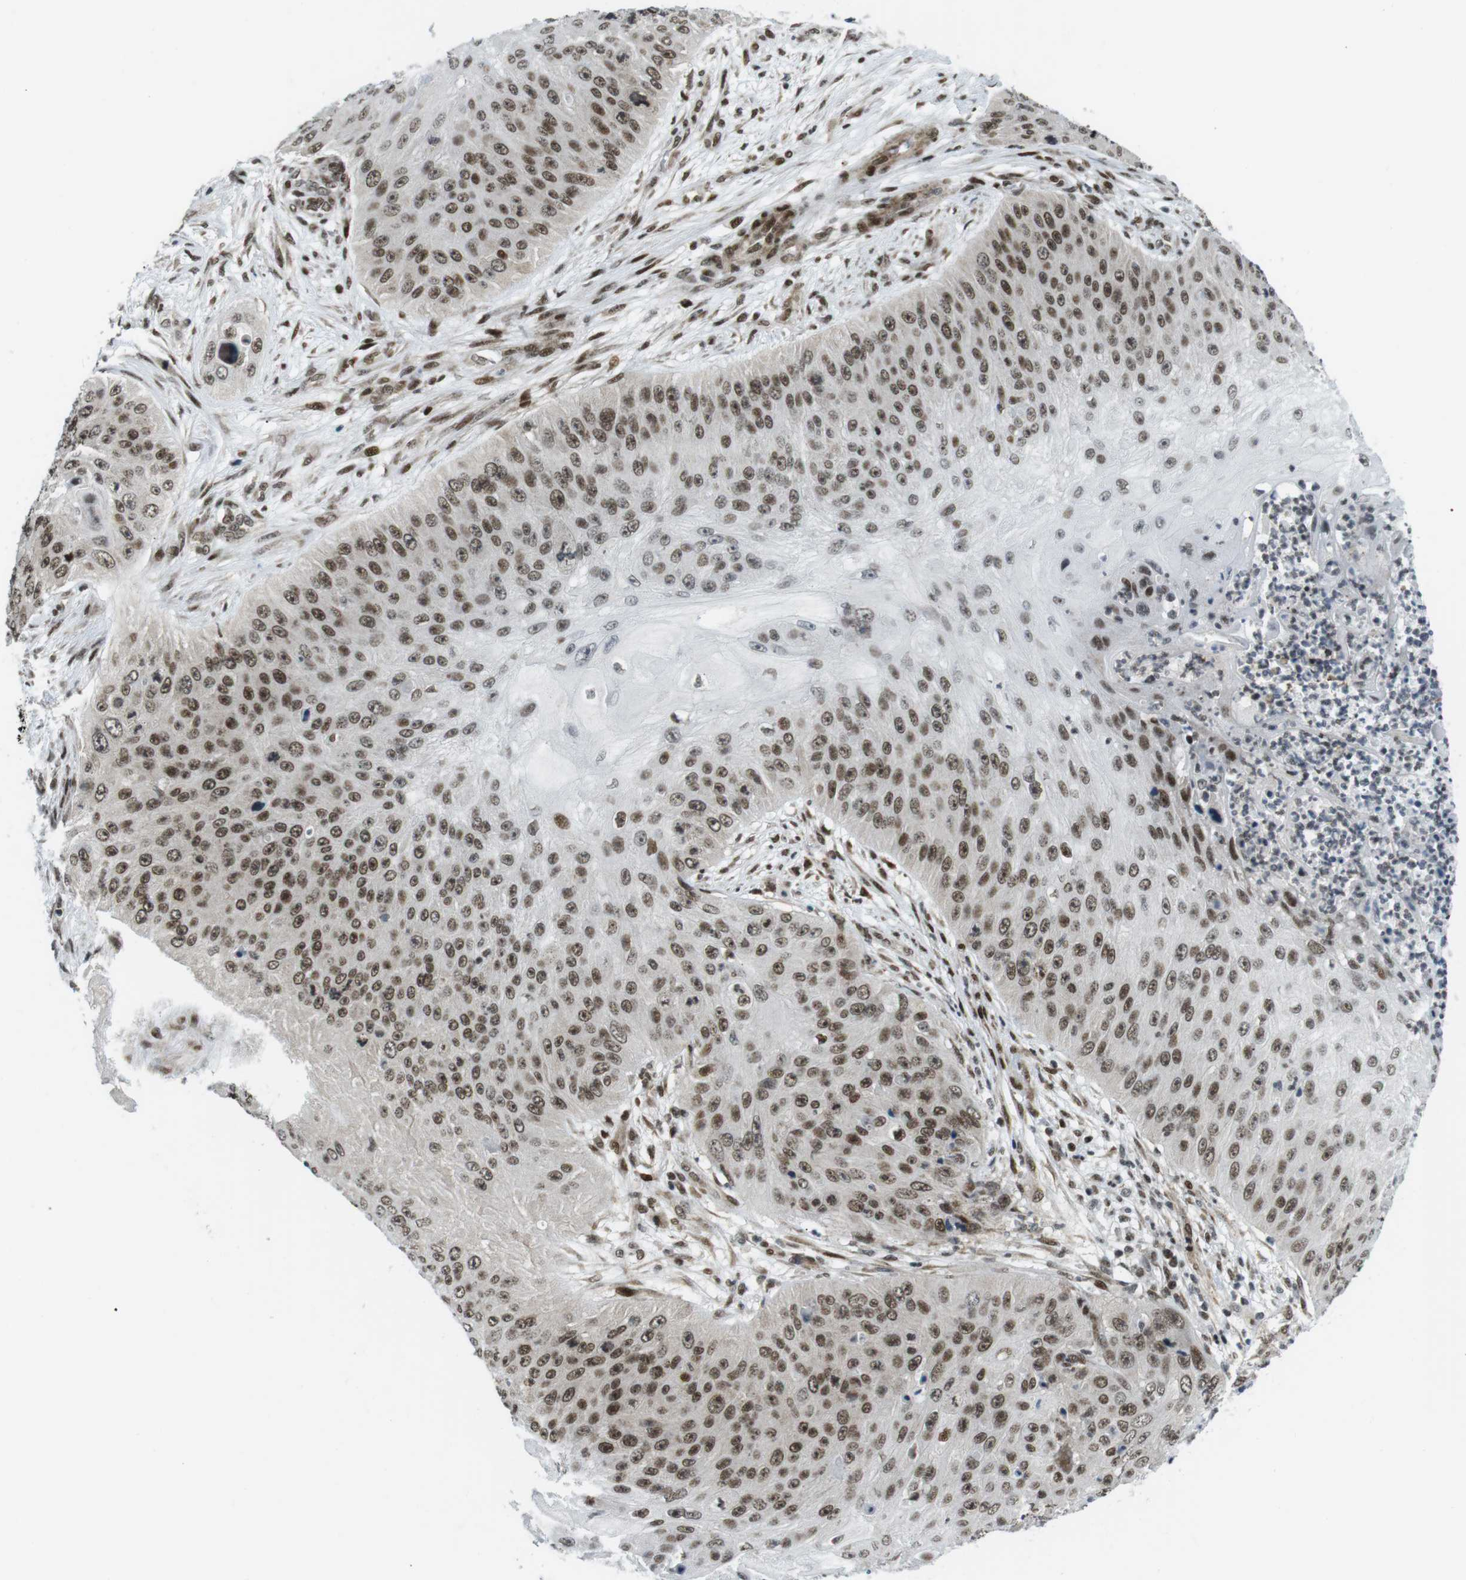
{"staining": {"intensity": "moderate", "quantity": ">75%", "location": "nuclear"}, "tissue": "skin cancer", "cell_type": "Tumor cells", "image_type": "cancer", "snomed": [{"axis": "morphology", "description": "Squamous cell carcinoma, NOS"}, {"axis": "topography", "description": "Skin"}], "caption": "IHC histopathology image of neoplastic tissue: human skin cancer stained using immunohistochemistry (IHC) exhibits medium levels of moderate protein expression localized specifically in the nuclear of tumor cells, appearing as a nuclear brown color.", "gene": "CDC27", "patient": {"sex": "female", "age": 80}}